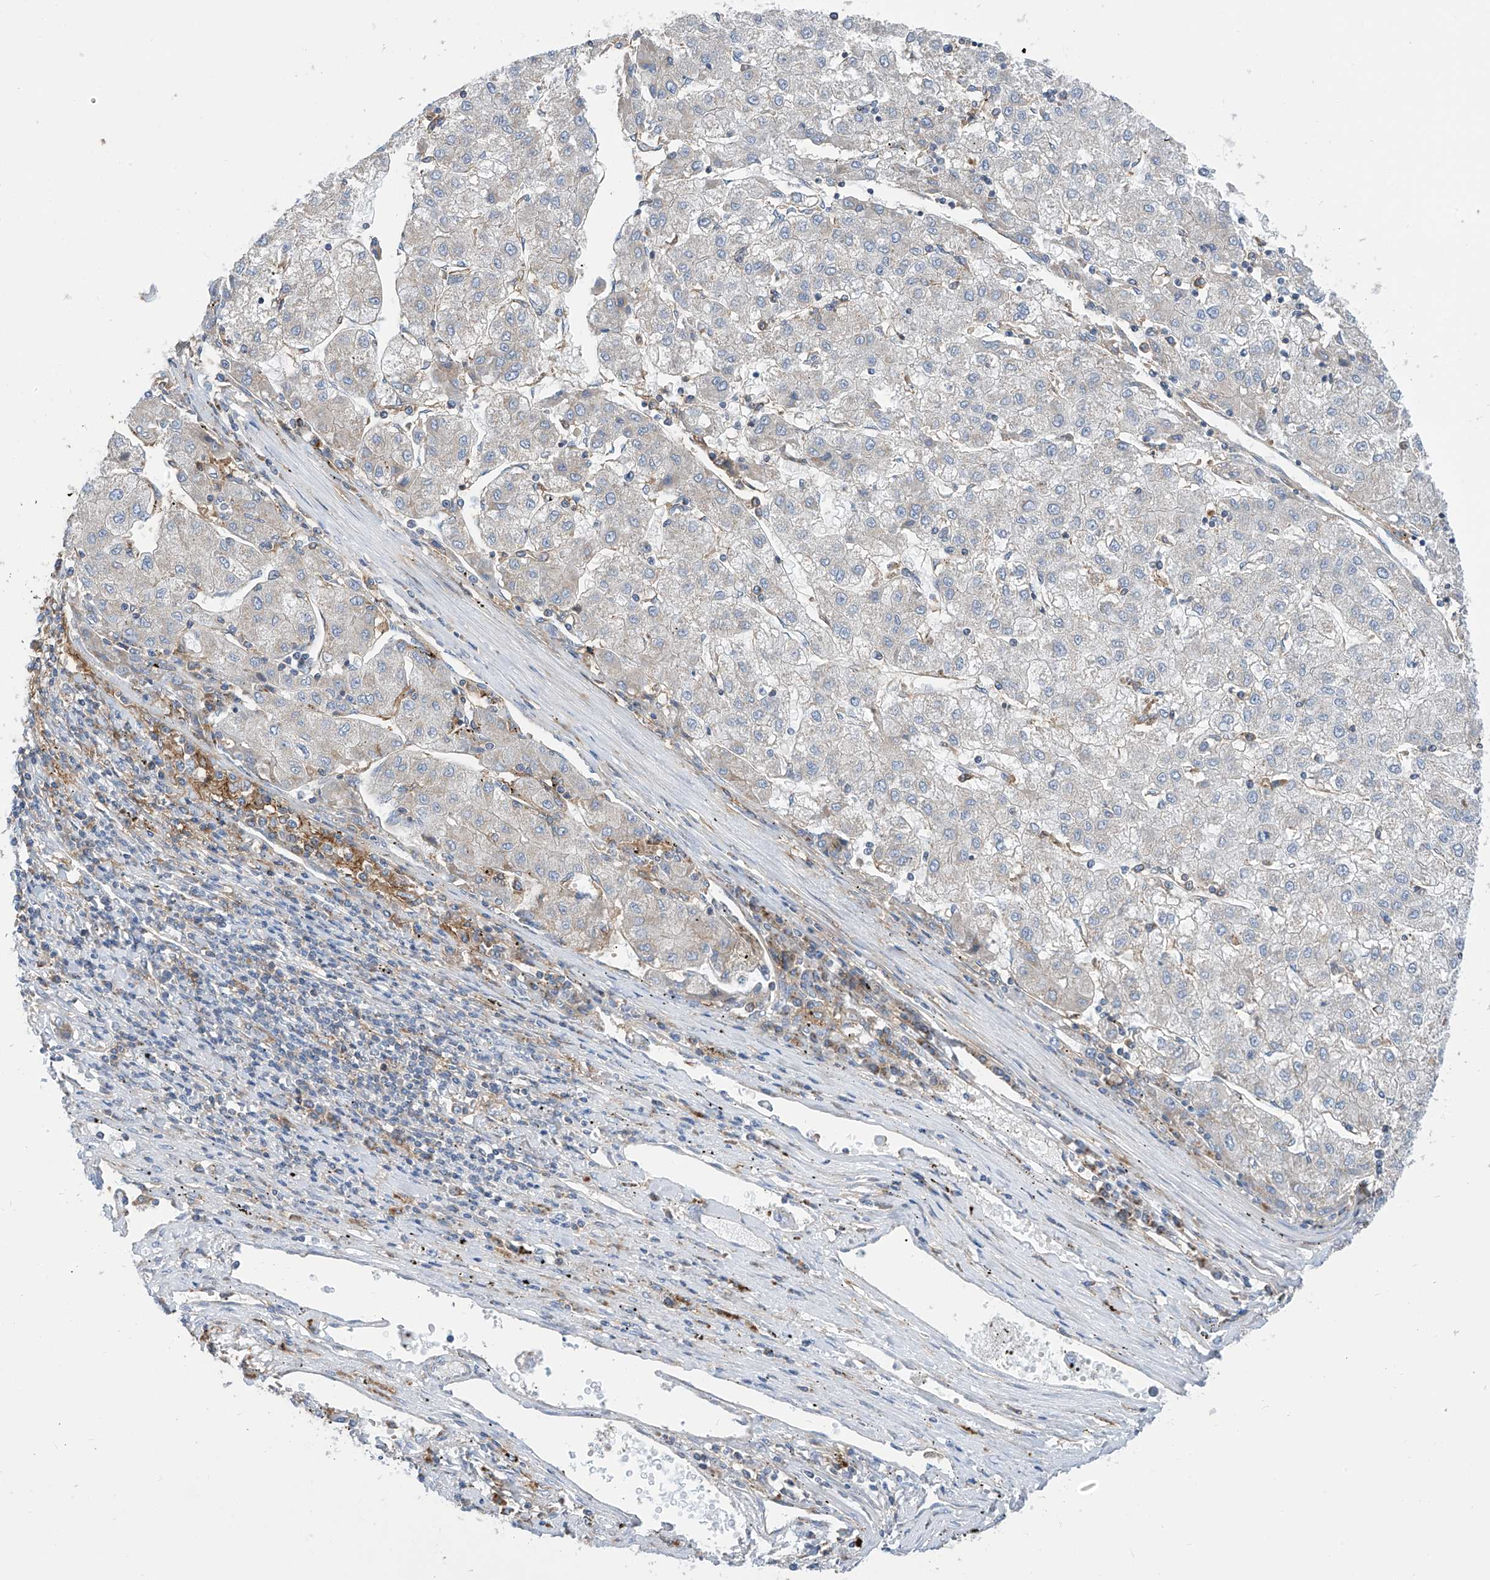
{"staining": {"intensity": "negative", "quantity": "none", "location": "none"}, "tissue": "liver cancer", "cell_type": "Tumor cells", "image_type": "cancer", "snomed": [{"axis": "morphology", "description": "Carcinoma, Hepatocellular, NOS"}, {"axis": "topography", "description": "Liver"}], "caption": "Tumor cells are negative for protein expression in human liver cancer (hepatocellular carcinoma). (Stains: DAB IHC with hematoxylin counter stain, Microscopy: brightfield microscopy at high magnification).", "gene": "P2RX7", "patient": {"sex": "male", "age": 72}}